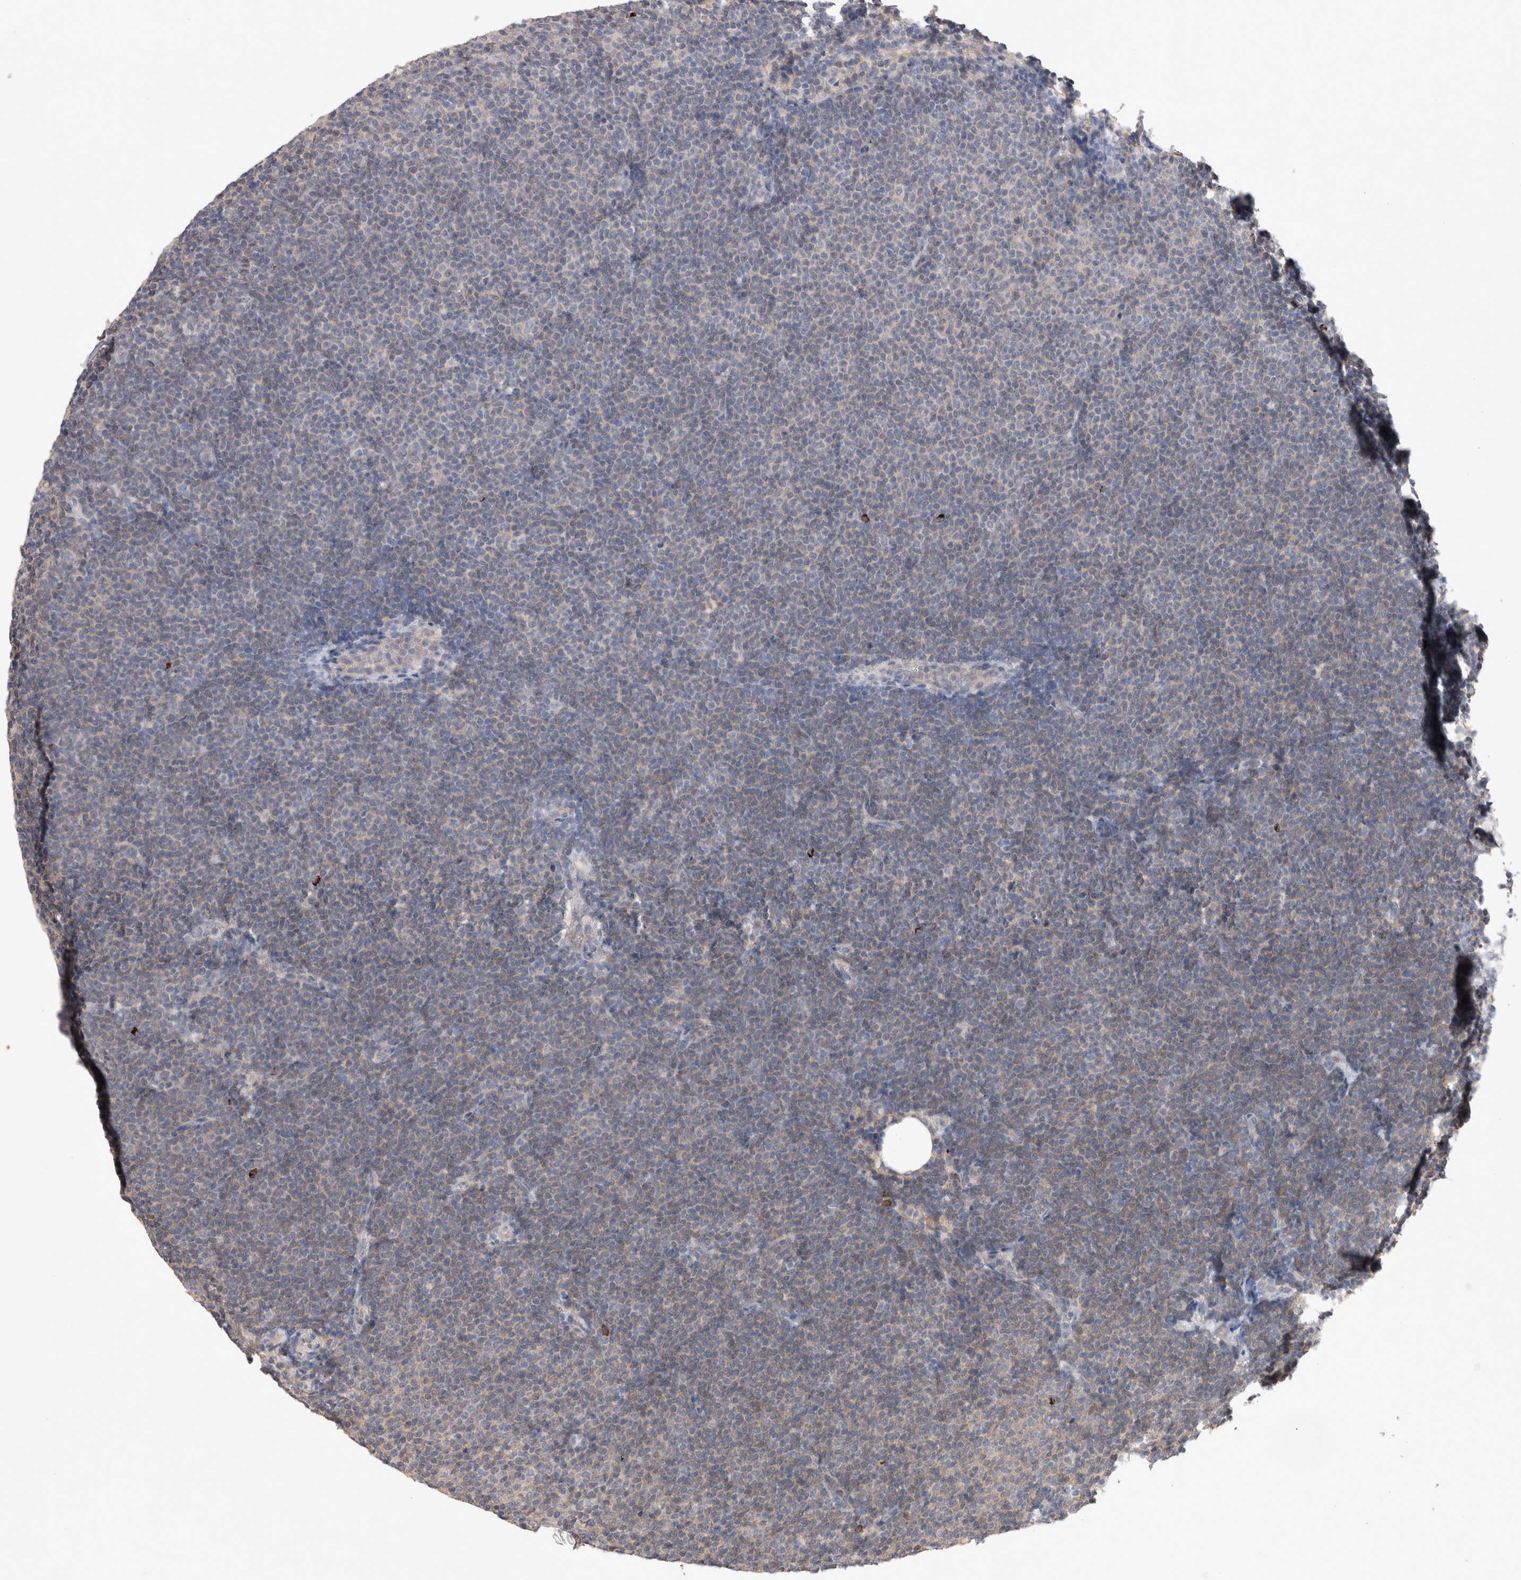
{"staining": {"intensity": "negative", "quantity": "none", "location": "none"}, "tissue": "lymphoma", "cell_type": "Tumor cells", "image_type": "cancer", "snomed": [{"axis": "morphology", "description": "Malignant lymphoma, non-Hodgkin's type, Low grade"}, {"axis": "topography", "description": "Lymph node"}], "caption": "Tumor cells show no significant positivity in malignant lymphoma, non-Hodgkin's type (low-grade). Brightfield microscopy of IHC stained with DAB (brown) and hematoxylin (blue), captured at high magnification.", "gene": "PPP3CC", "patient": {"sex": "female", "age": 53}}